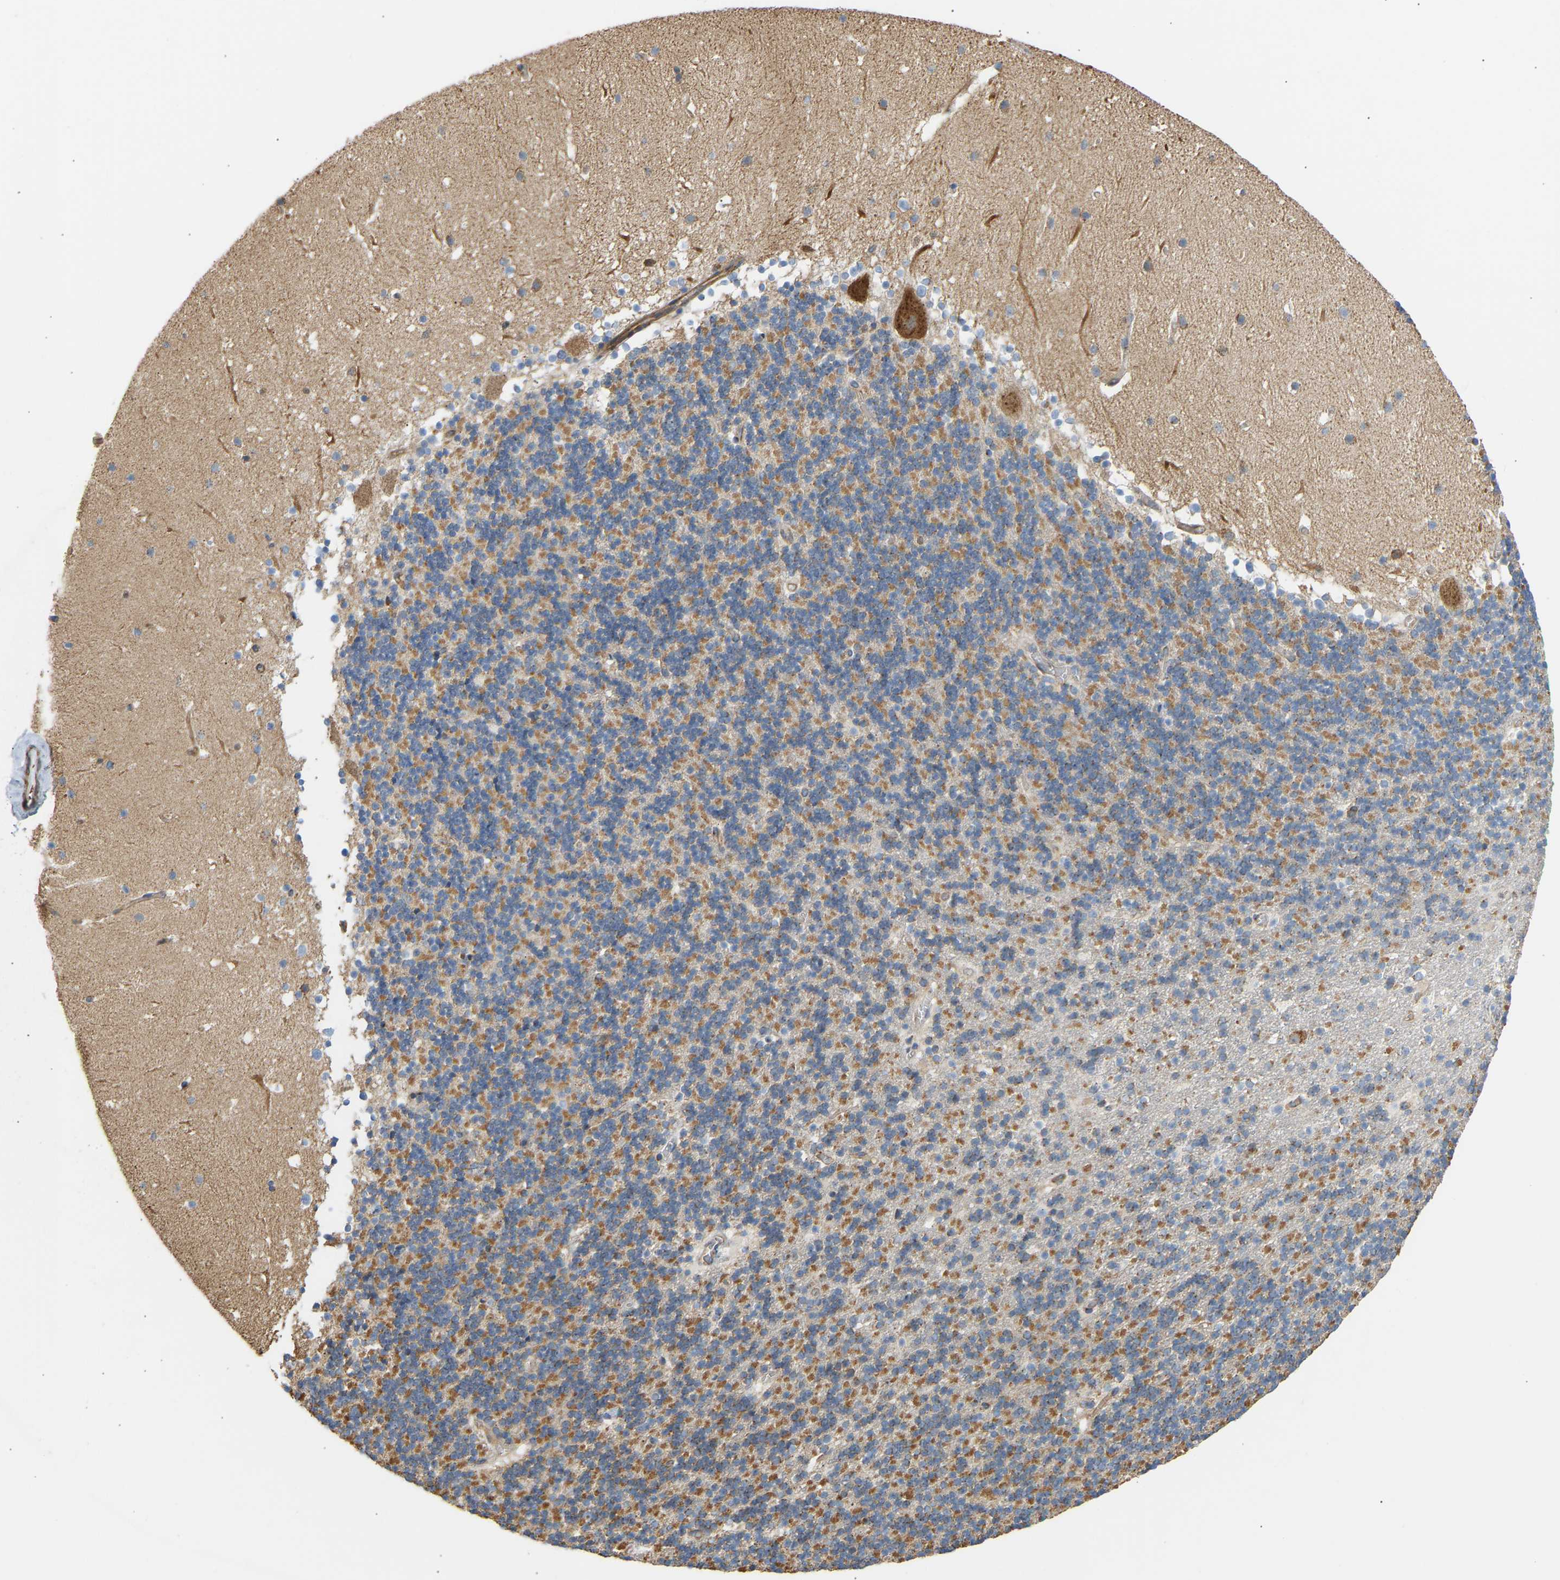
{"staining": {"intensity": "moderate", "quantity": "25%-75%", "location": "cytoplasmic/membranous"}, "tissue": "cerebellum", "cell_type": "Cells in granular layer", "image_type": "normal", "snomed": [{"axis": "morphology", "description": "Normal tissue, NOS"}, {"axis": "topography", "description": "Cerebellum"}], "caption": "This is an image of immunohistochemistry (IHC) staining of benign cerebellum, which shows moderate expression in the cytoplasmic/membranous of cells in granular layer.", "gene": "YIPF2", "patient": {"sex": "male", "age": 45}}